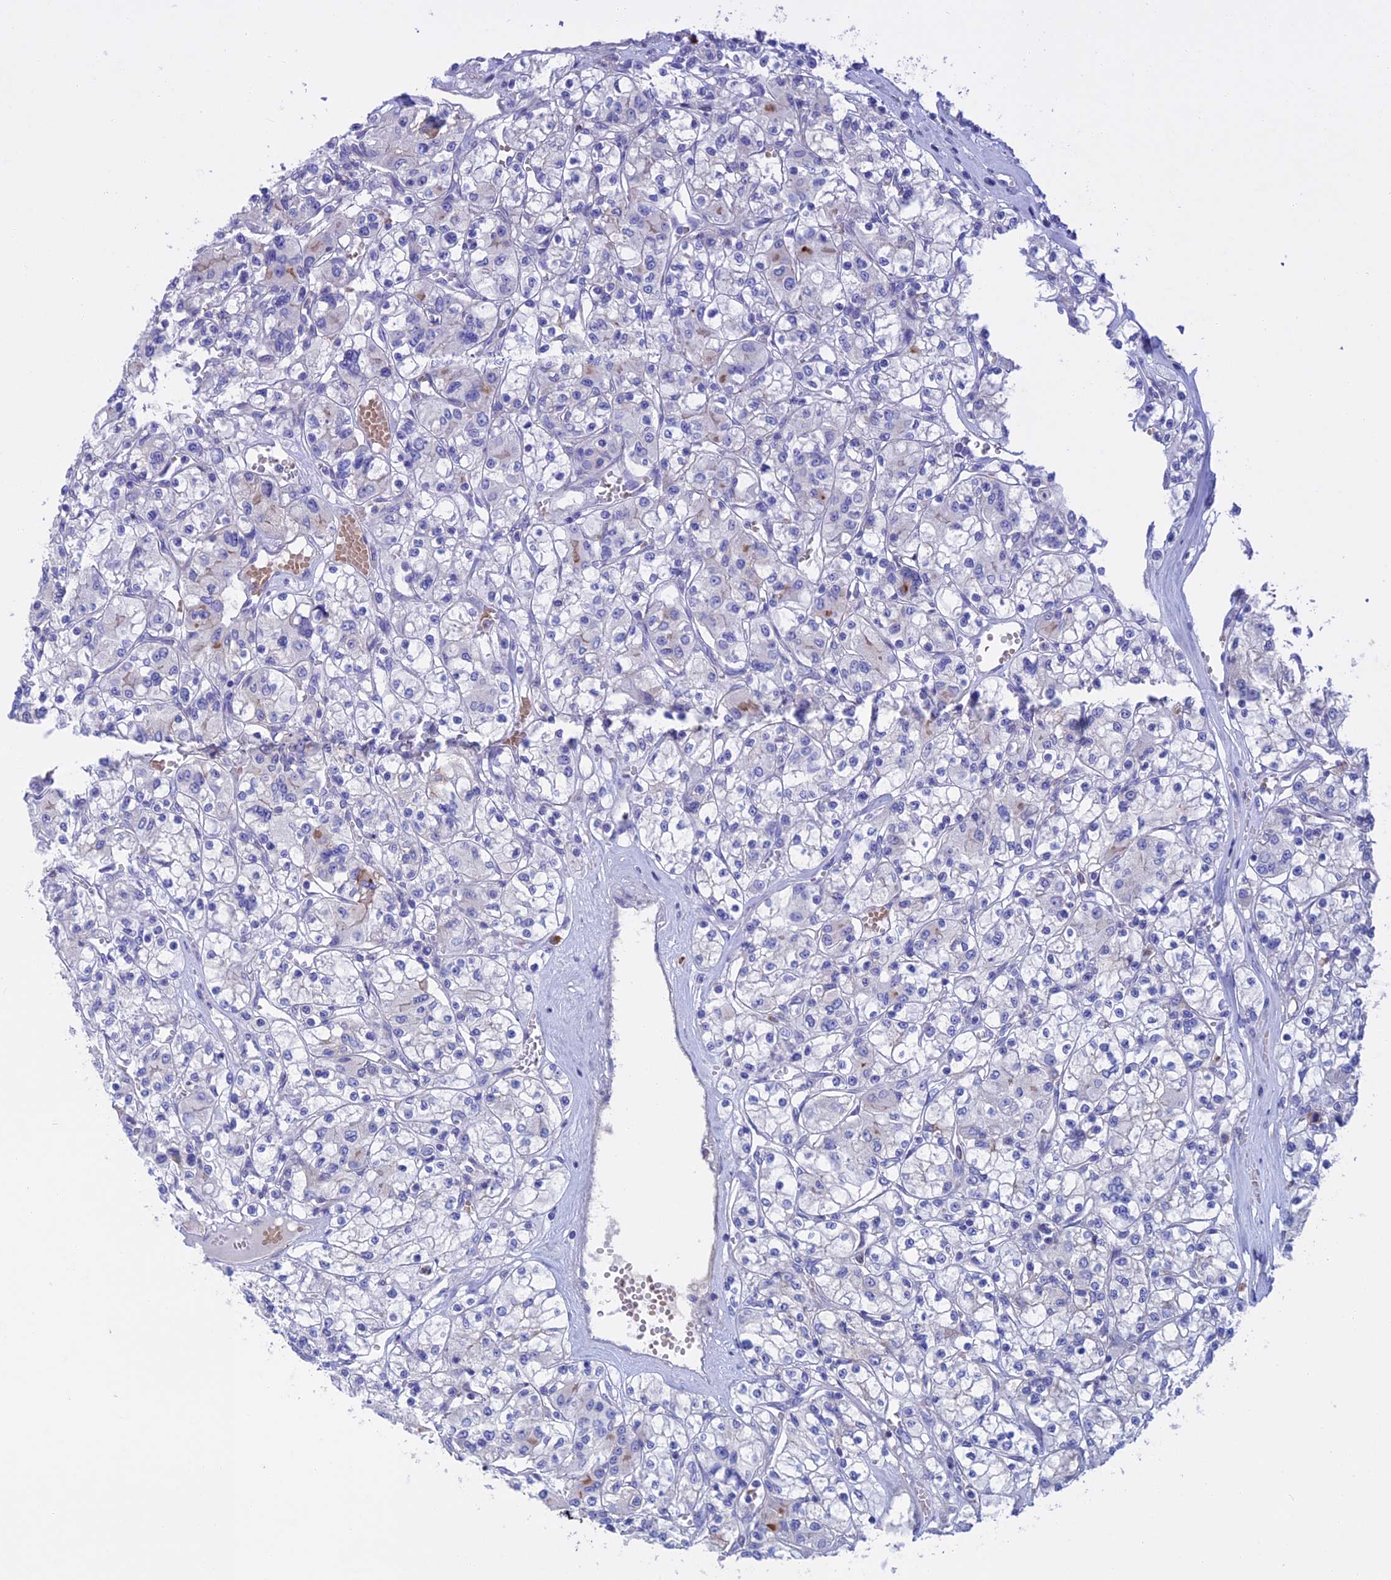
{"staining": {"intensity": "negative", "quantity": "none", "location": "none"}, "tissue": "renal cancer", "cell_type": "Tumor cells", "image_type": "cancer", "snomed": [{"axis": "morphology", "description": "Adenocarcinoma, NOS"}, {"axis": "topography", "description": "Kidney"}], "caption": "Immunohistochemistry image of neoplastic tissue: human renal cancer stained with DAB (3,3'-diaminobenzidine) shows no significant protein positivity in tumor cells. The staining was performed using DAB to visualize the protein expression in brown, while the nuclei were stained in blue with hematoxylin (Magnification: 20x).", "gene": "SLC2A6", "patient": {"sex": "female", "age": 59}}